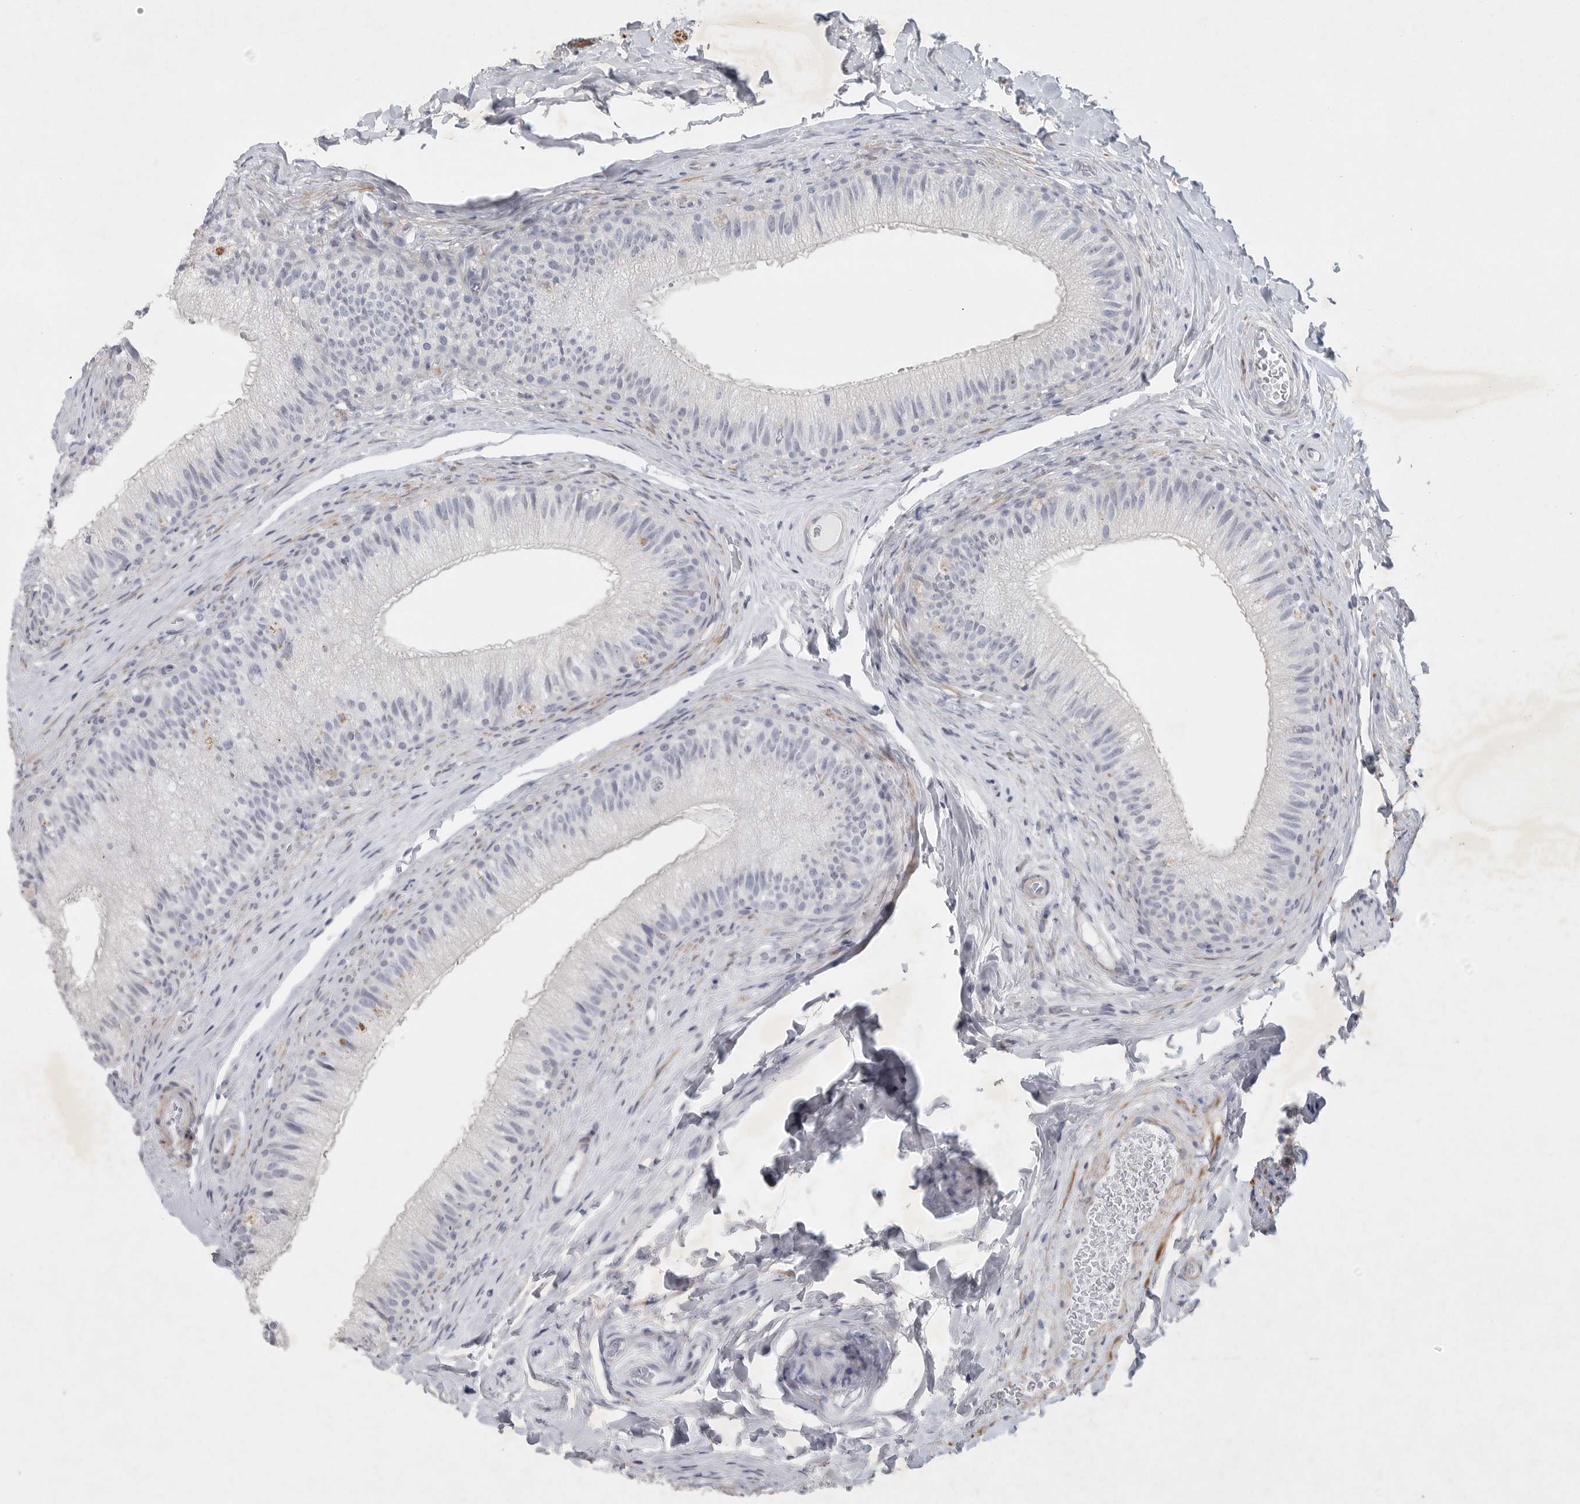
{"staining": {"intensity": "moderate", "quantity": "<25%", "location": "cytoplasmic/membranous"}, "tissue": "epididymis", "cell_type": "Glandular cells", "image_type": "normal", "snomed": [{"axis": "morphology", "description": "Normal tissue, NOS"}, {"axis": "topography", "description": "Epididymis"}], "caption": "Epididymis stained for a protein exhibits moderate cytoplasmic/membranous positivity in glandular cells. The protein of interest is stained brown, and the nuclei are stained in blue (DAB IHC with brightfield microscopy, high magnification).", "gene": "TNR", "patient": {"sex": "male", "age": 49}}